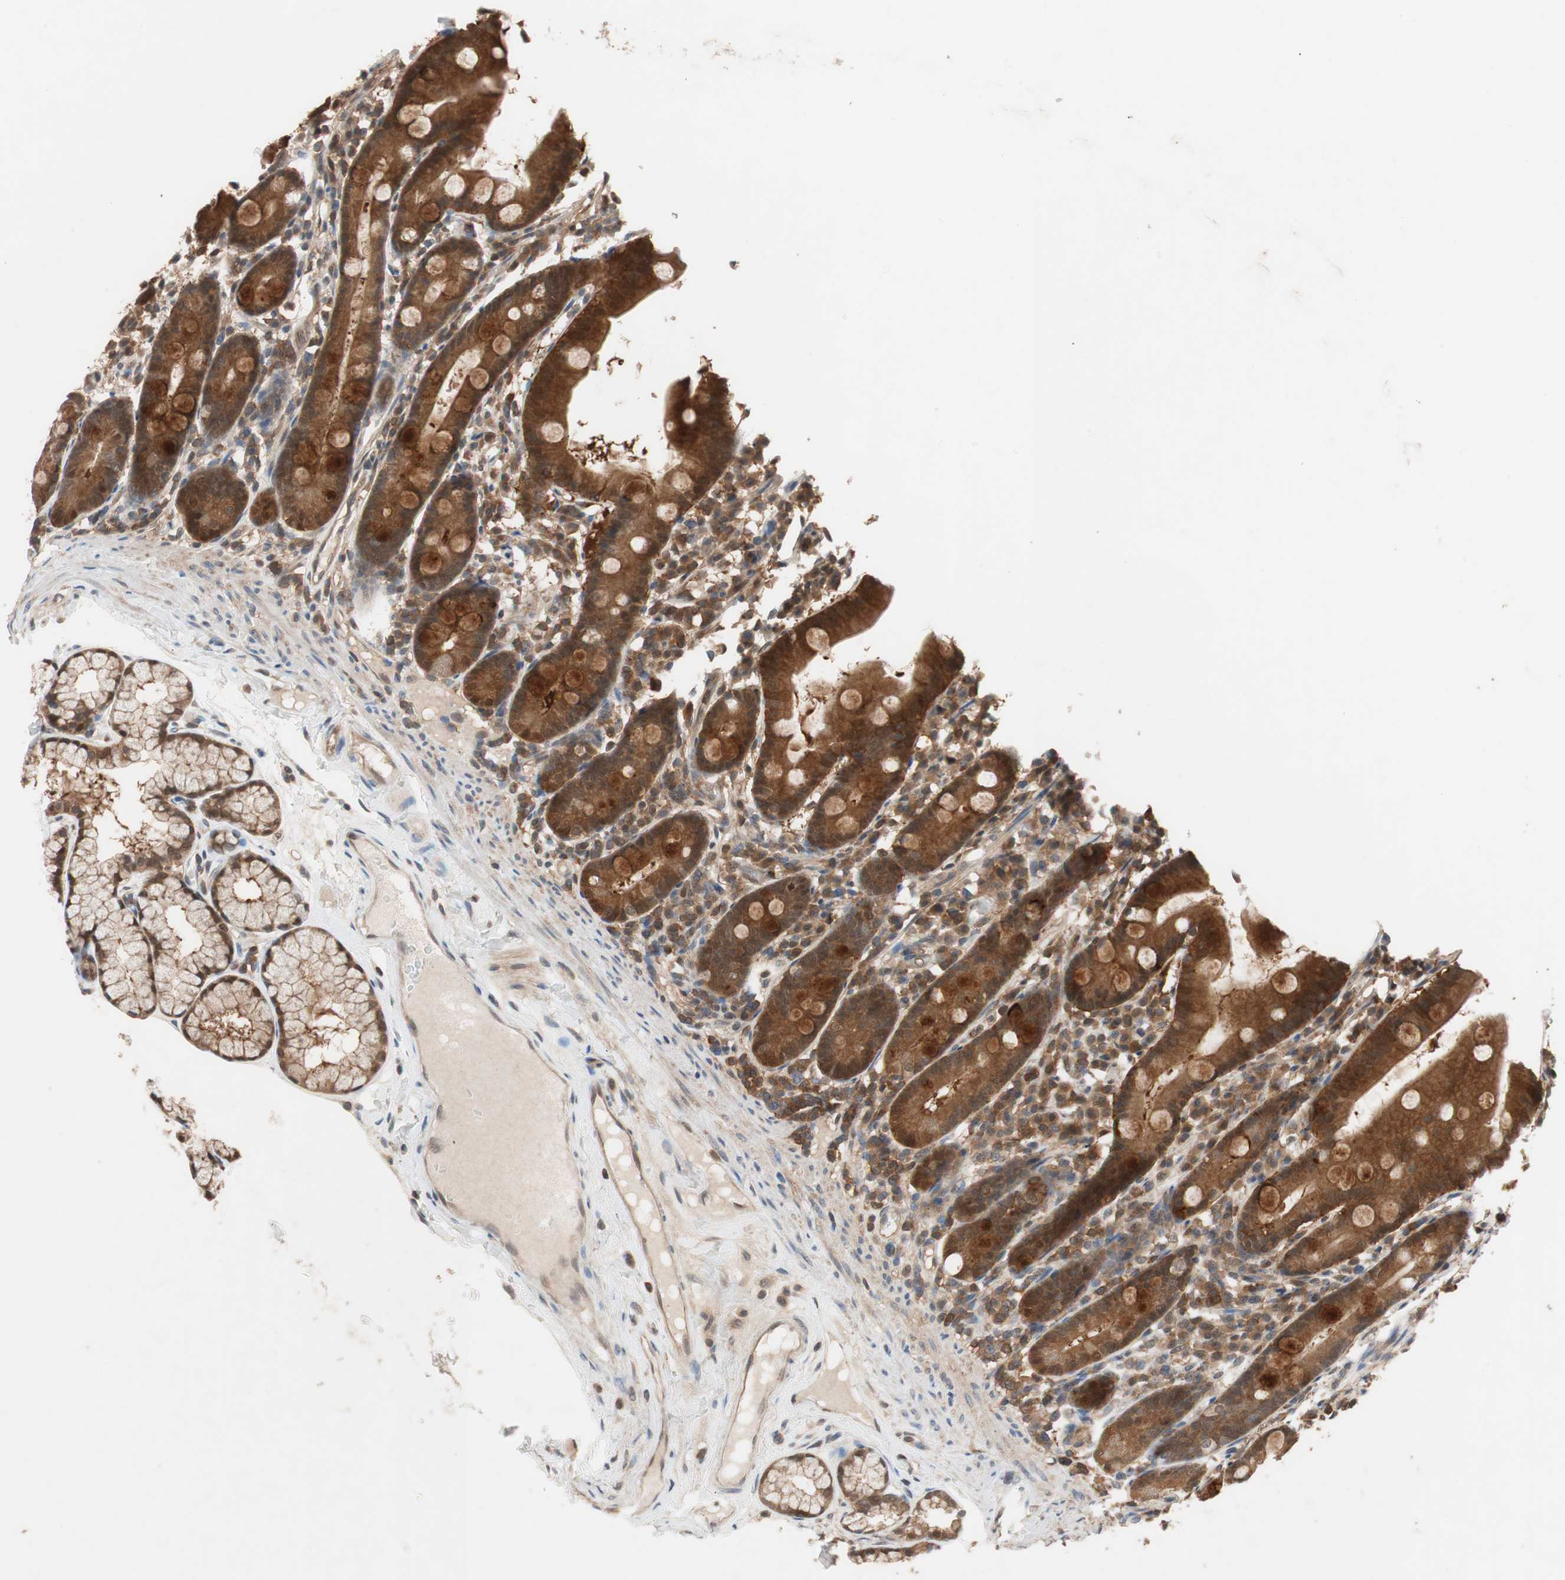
{"staining": {"intensity": "strong", "quantity": ">75%", "location": "cytoplasmic/membranous"}, "tissue": "duodenum", "cell_type": "Glandular cells", "image_type": "normal", "snomed": [{"axis": "morphology", "description": "Normal tissue, NOS"}, {"axis": "topography", "description": "Duodenum"}], "caption": "Duodenum stained with DAB immunohistochemistry (IHC) reveals high levels of strong cytoplasmic/membranous staining in about >75% of glandular cells.", "gene": "GALT", "patient": {"sex": "male", "age": 50}}